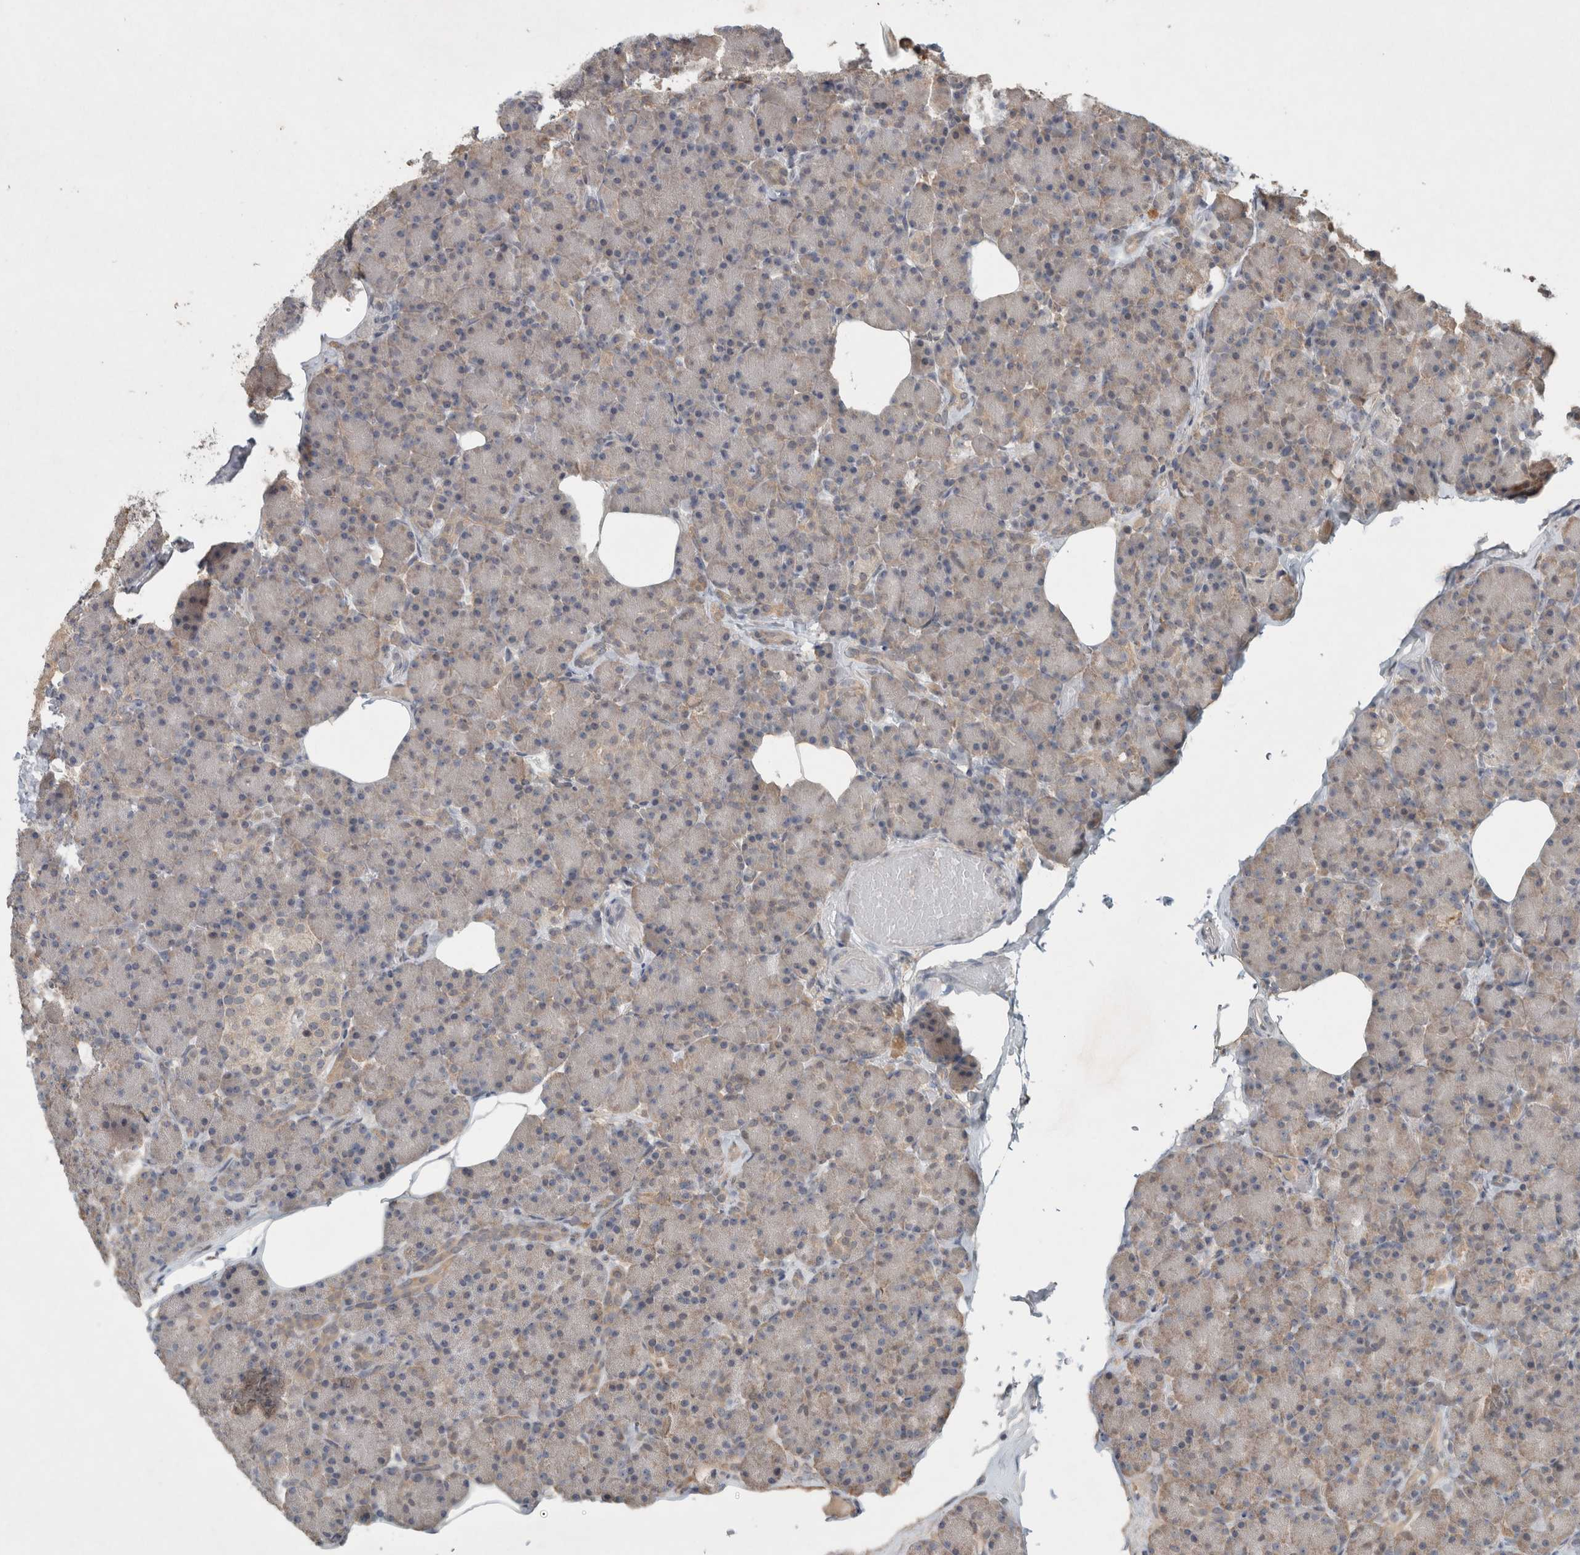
{"staining": {"intensity": "weak", "quantity": "25%-75%", "location": "cytoplasmic/membranous"}, "tissue": "pancreas", "cell_type": "Exocrine glandular cells", "image_type": "normal", "snomed": [{"axis": "morphology", "description": "Normal tissue, NOS"}, {"axis": "topography", "description": "Pancreas"}], "caption": "Immunohistochemical staining of benign human pancreas demonstrates weak cytoplasmic/membranous protein staining in approximately 25%-75% of exocrine glandular cells. The protein of interest is shown in brown color, while the nuclei are stained blue.", "gene": "ENSG00000285245", "patient": {"sex": "female", "age": 43}}